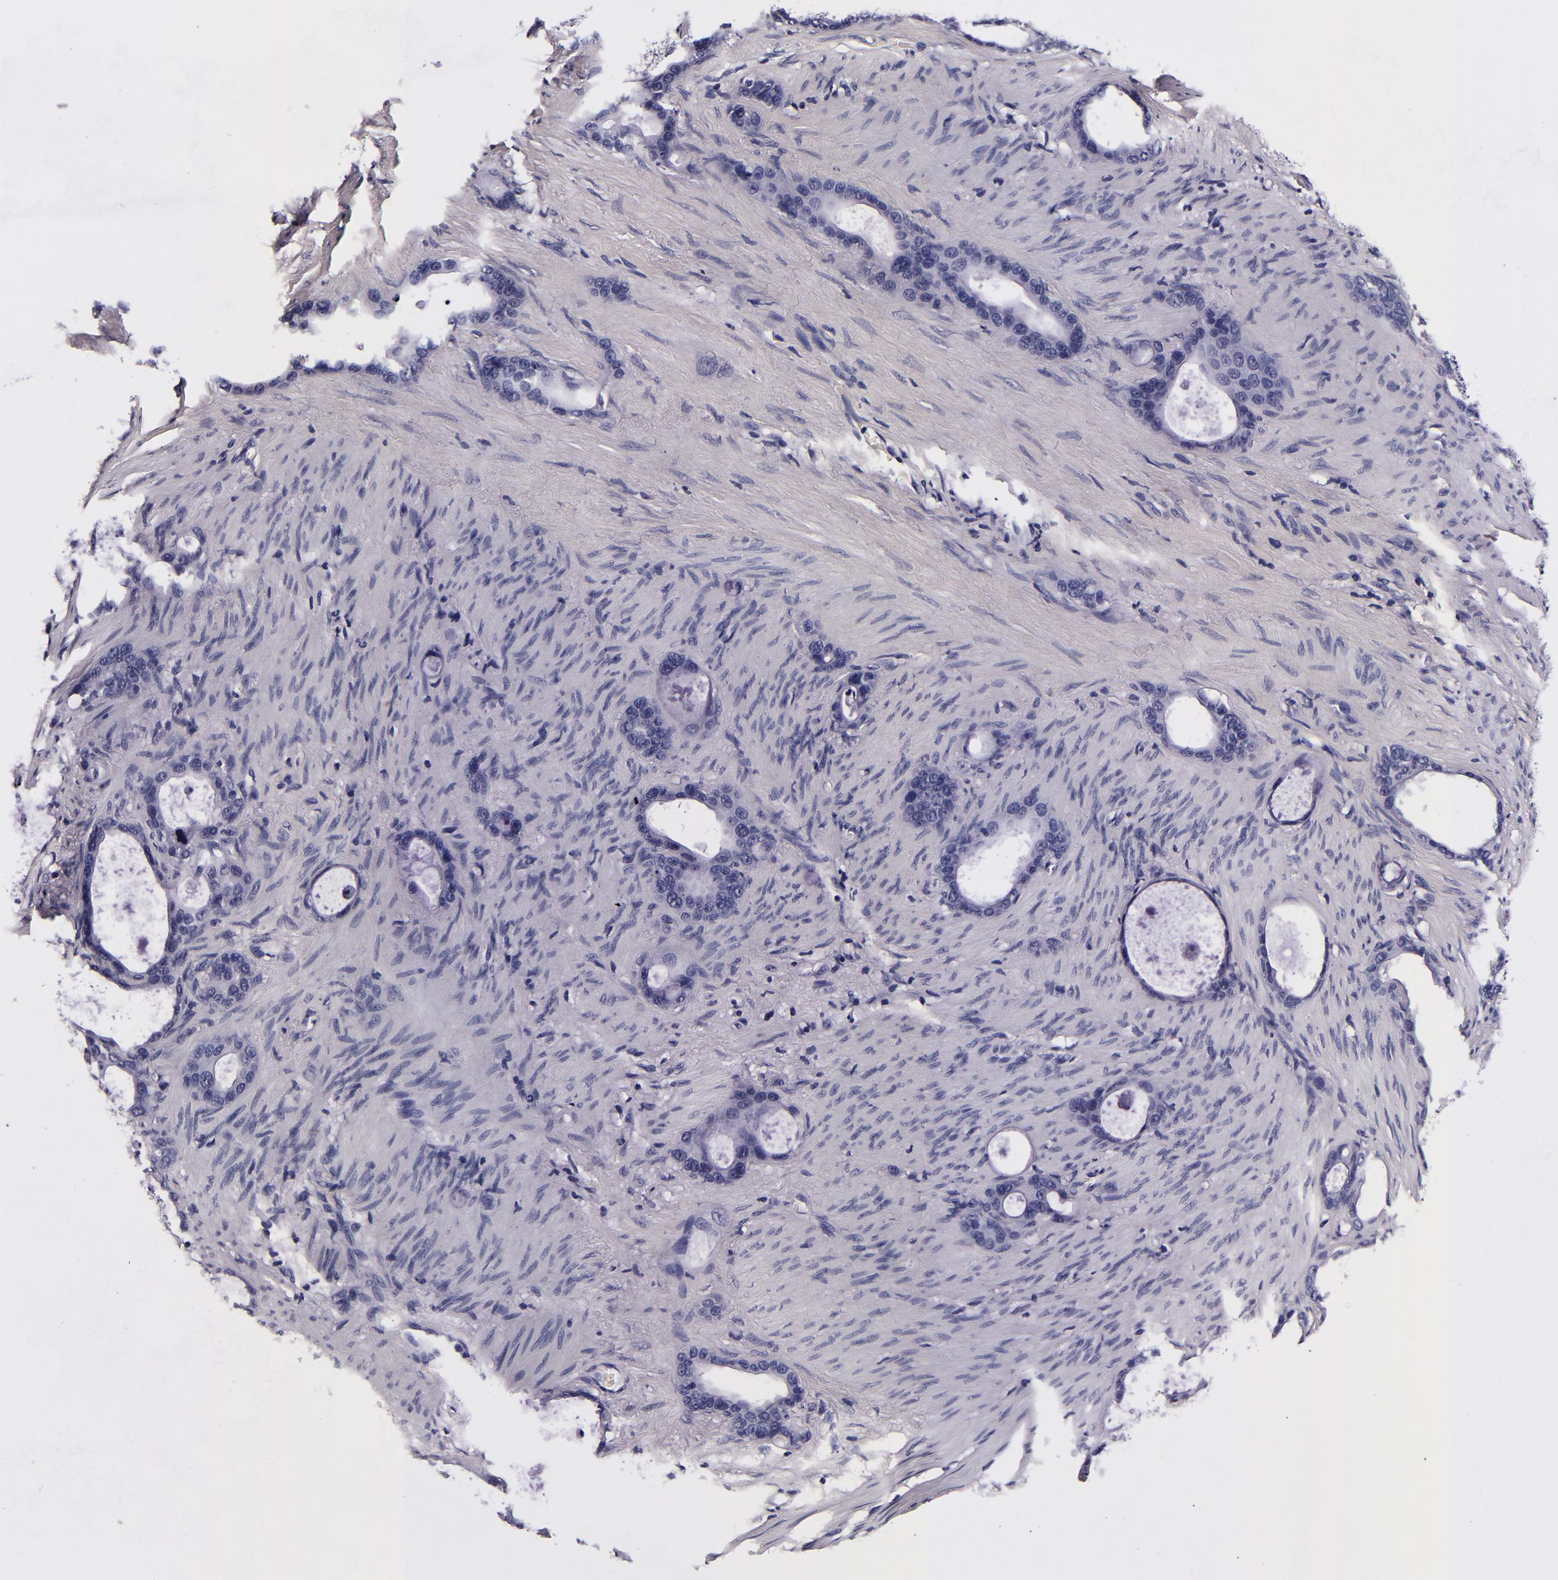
{"staining": {"intensity": "negative", "quantity": "none", "location": "none"}, "tissue": "stomach cancer", "cell_type": "Tumor cells", "image_type": "cancer", "snomed": [{"axis": "morphology", "description": "Adenocarcinoma, NOS"}, {"axis": "topography", "description": "Stomach"}], "caption": "High magnification brightfield microscopy of stomach cancer (adenocarcinoma) stained with DAB (brown) and counterstained with hematoxylin (blue): tumor cells show no significant expression.", "gene": "FBN1", "patient": {"sex": "female", "age": 75}}